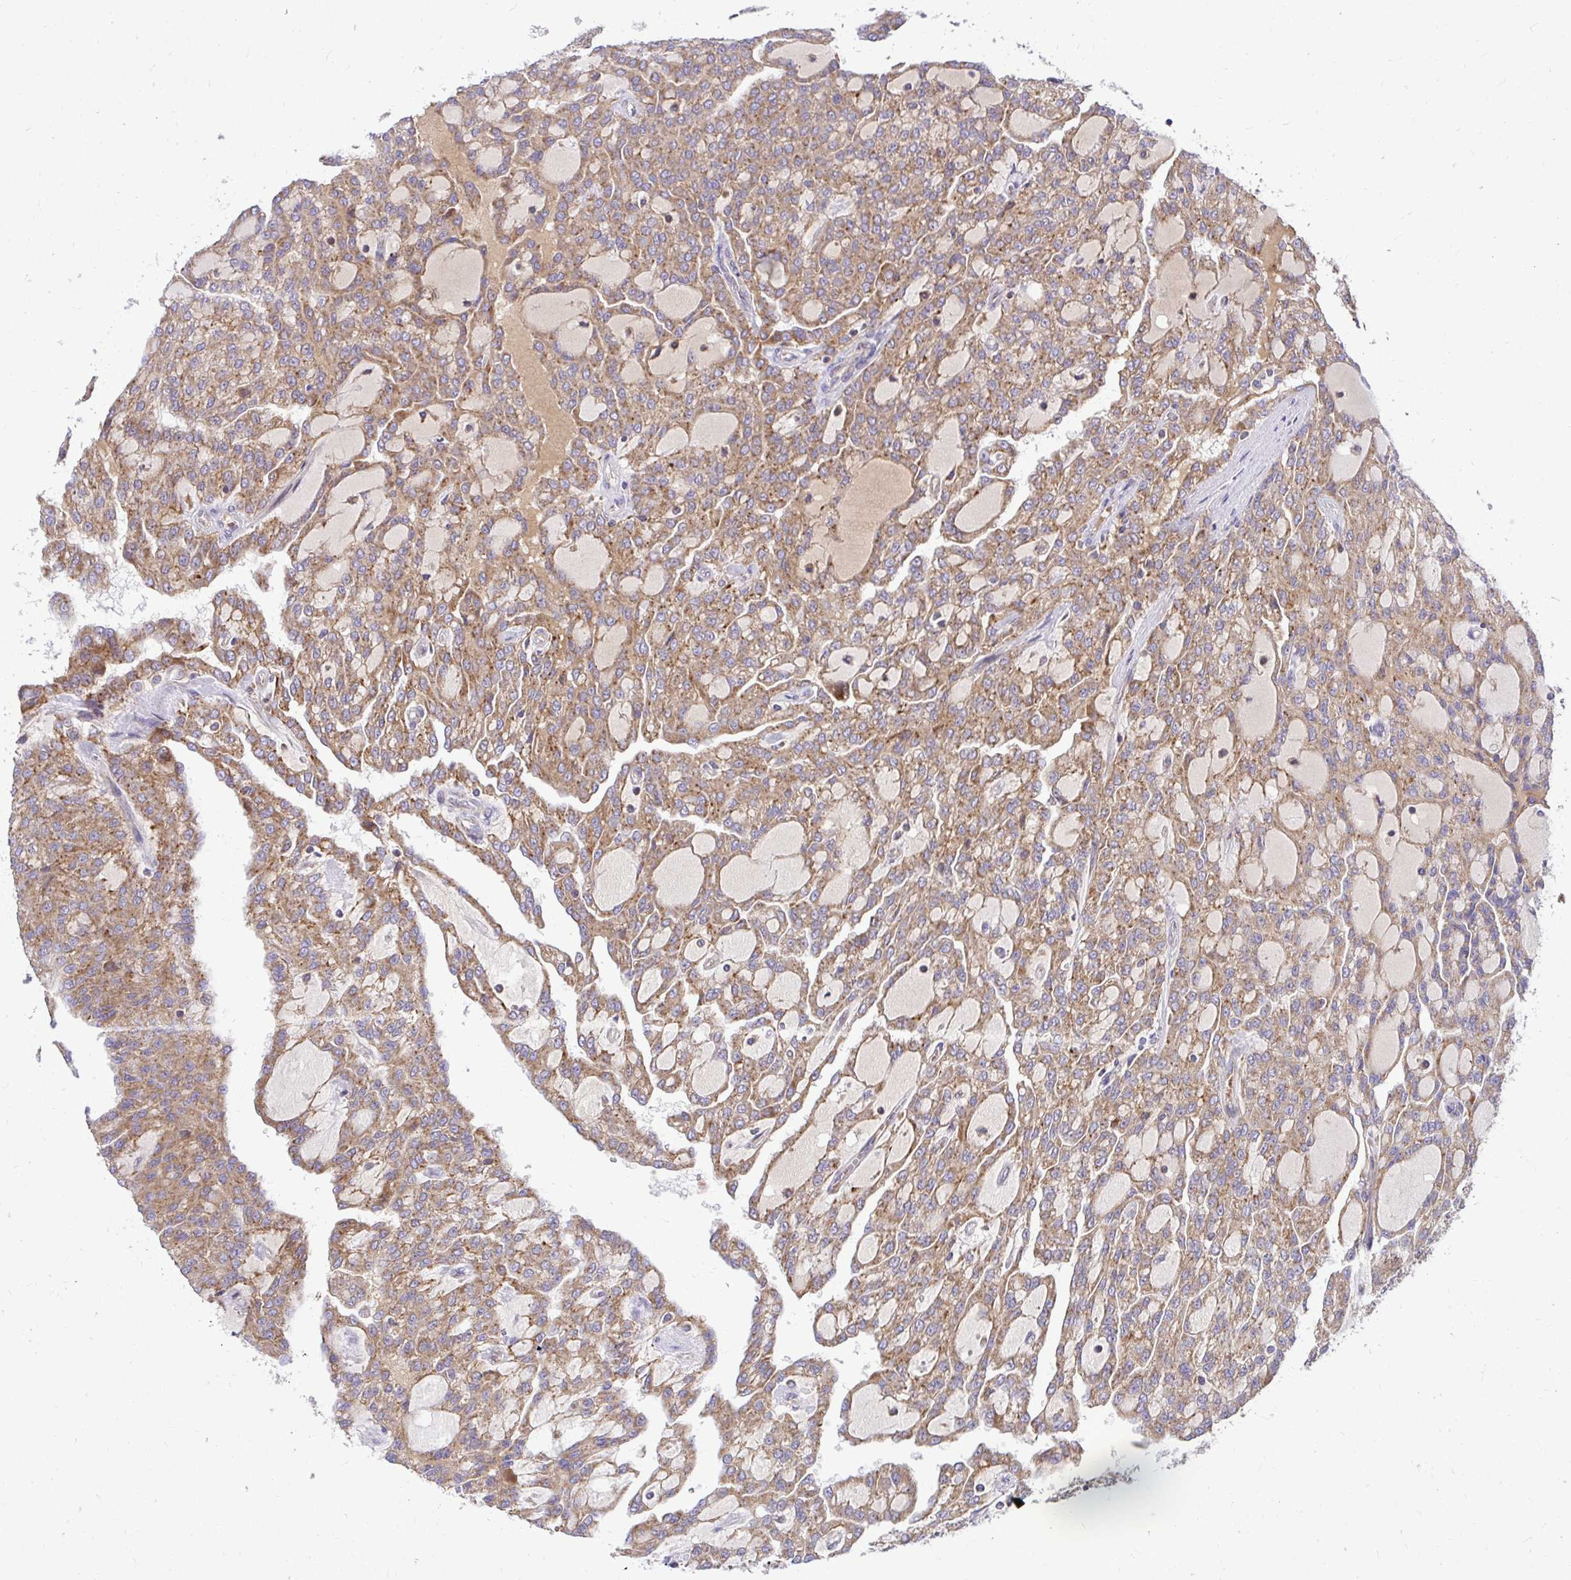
{"staining": {"intensity": "moderate", "quantity": ">75%", "location": "cytoplasmic/membranous"}, "tissue": "renal cancer", "cell_type": "Tumor cells", "image_type": "cancer", "snomed": [{"axis": "morphology", "description": "Adenocarcinoma, NOS"}, {"axis": "topography", "description": "Kidney"}], "caption": "High-power microscopy captured an IHC histopathology image of renal cancer, revealing moderate cytoplasmic/membranous expression in approximately >75% of tumor cells.", "gene": "VTI1B", "patient": {"sex": "male", "age": 63}}